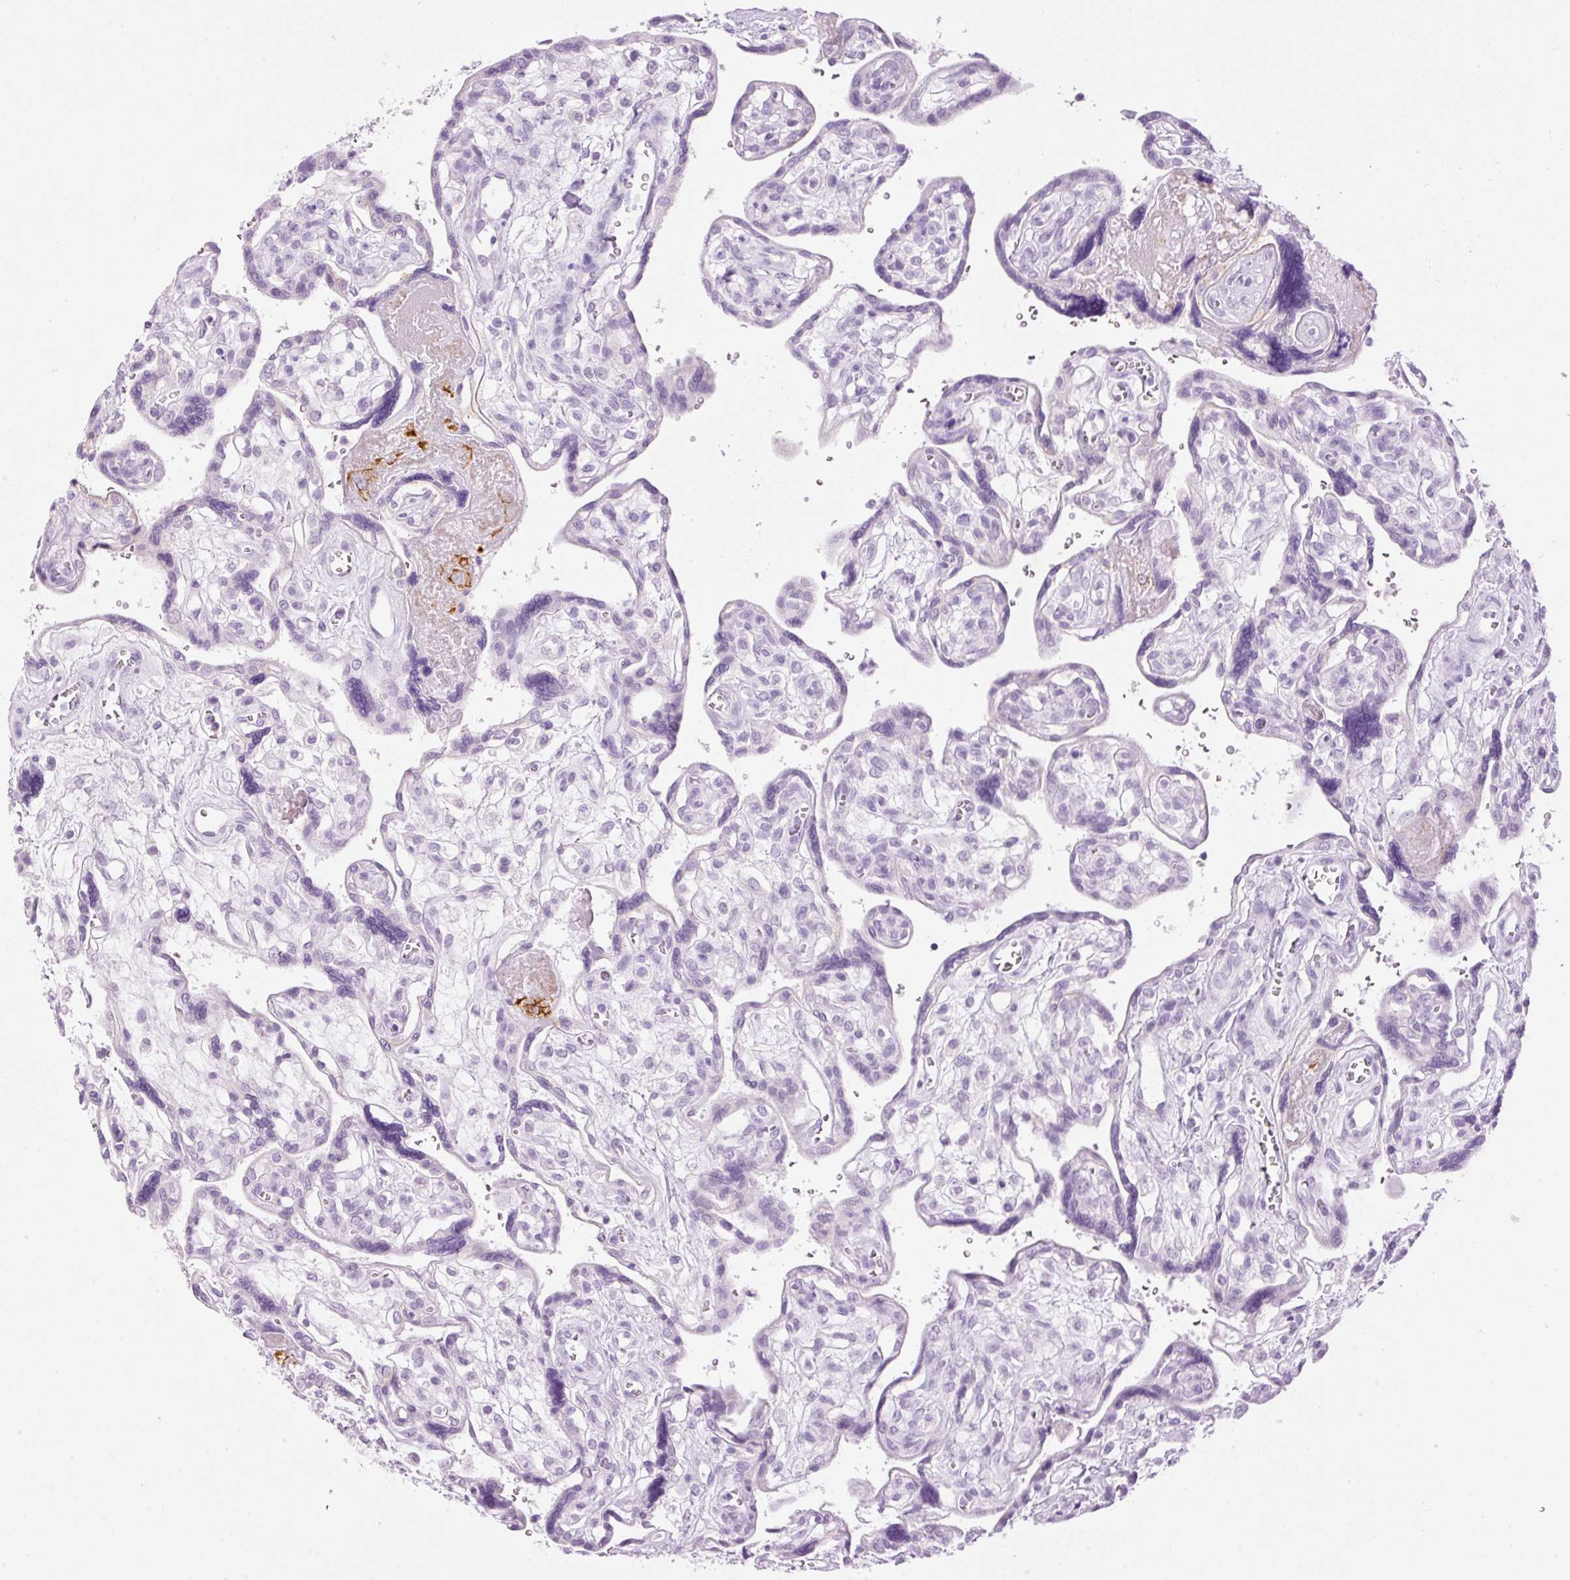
{"staining": {"intensity": "strong", "quantity": ">75%", "location": "cytoplasmic/membranous"}, "tissue": "placenta", "cell_type": "Decidual cells", "image_type": "normal", "snomed": [{"axis": "morphology", "description": "Normal tissue, NOS"}, {"axis": "topography", "description": "Placenta"}], "caption": "Immunohistochemistry (IHC) photomicrograph of normal human placenta stained for a protein (brown), which demonstrates high levels of strong cytoplasmic/membranous staining in about >75% of decidual cells.", "gene": "CARD16", "patient": {"sex": "female", "age": 39}}